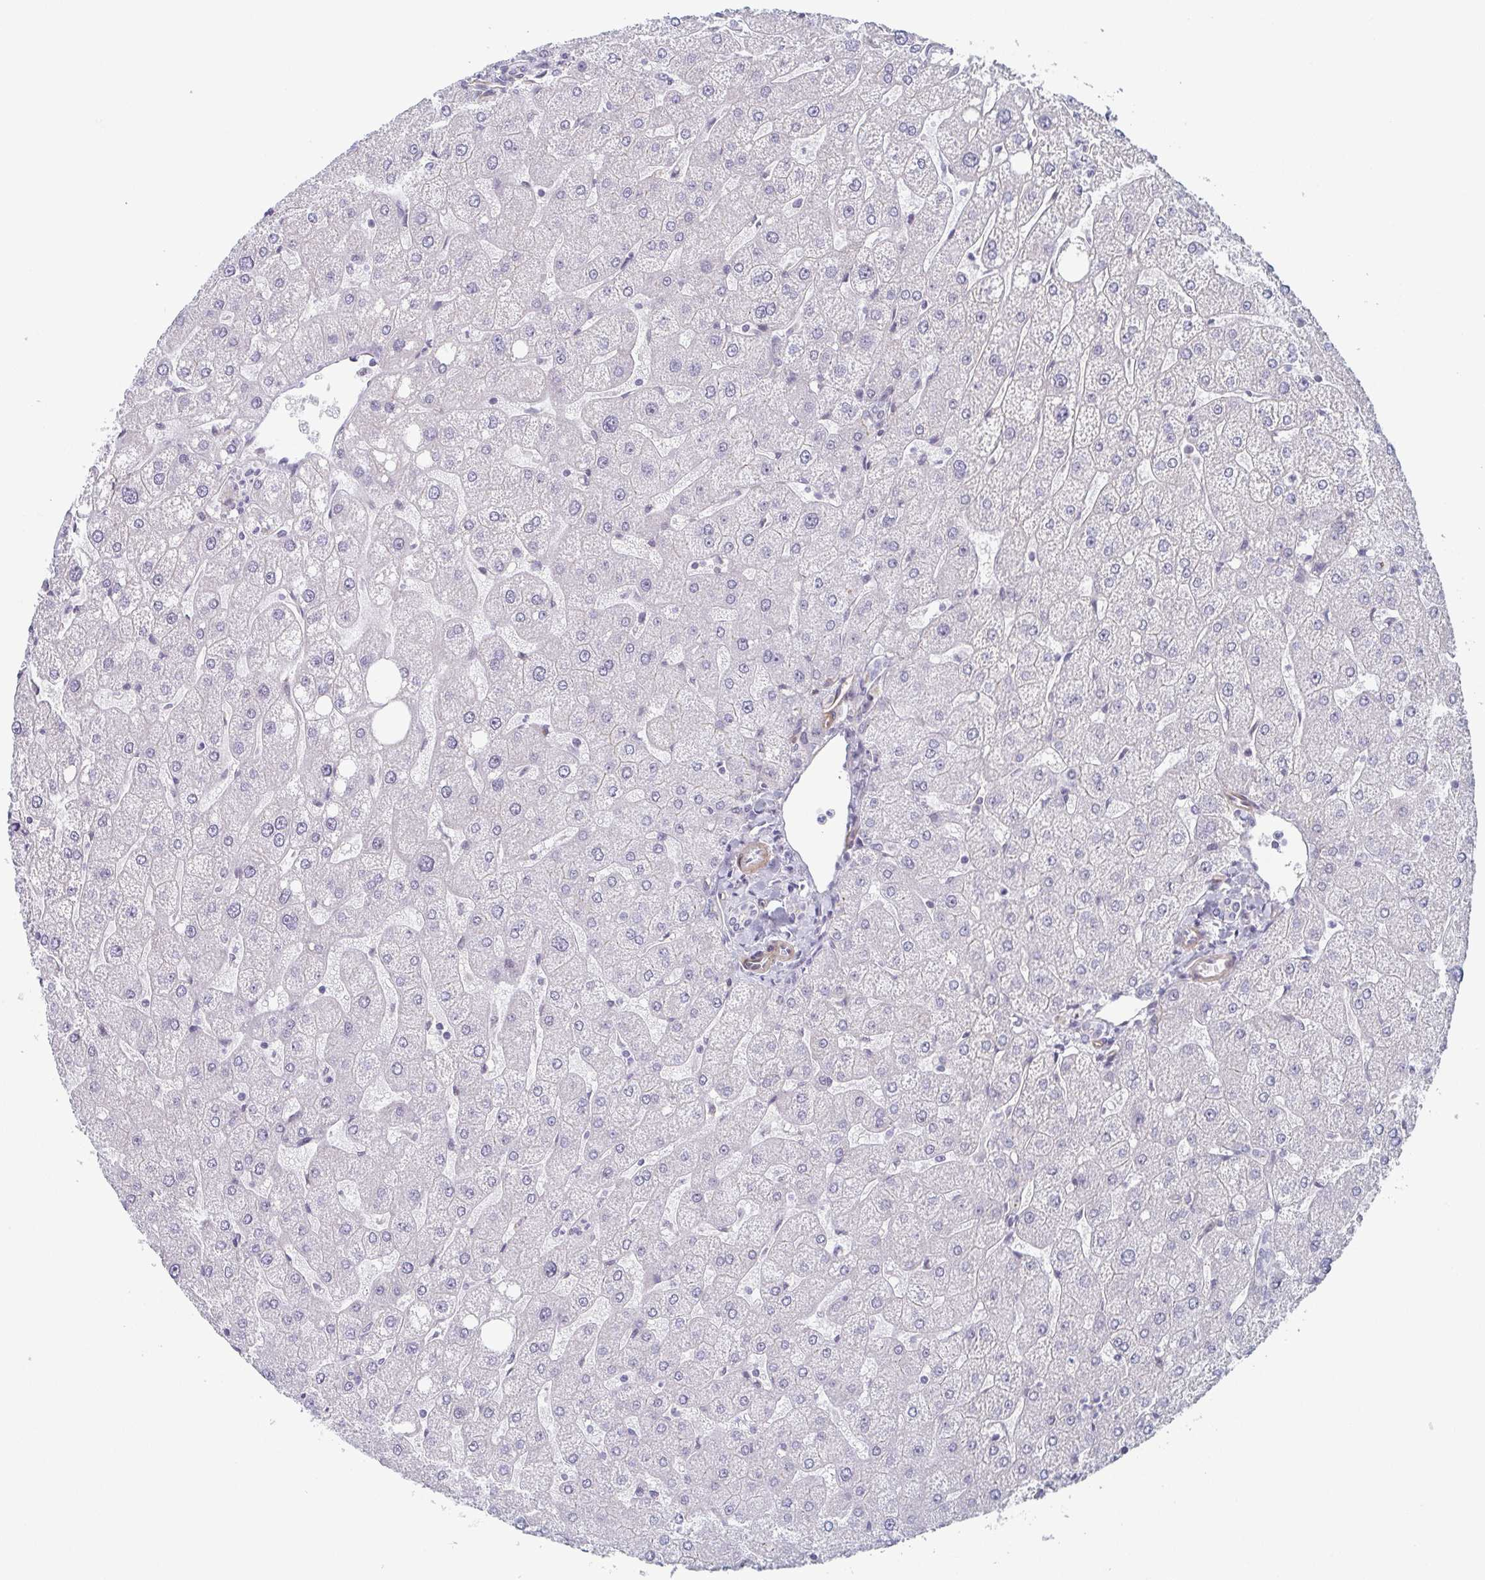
{"staining": {"intensity": "negative", "quantity": "none", "location": "none"}, "tissue": "liver", "cell_type": "Cholangiocytes", "image_type": "normal", "snomed": [{"axis": "morphology", "description": "Normal tissue, NOS"}, {"axis": "topography", "description": "Liver"}], "caption": "This is a micrograph of IHC staining of normal liver, which shows no expression in cholangiocytes.", "gene": "EXOSC7", "patient": {"sex": "male", "age": 67}}